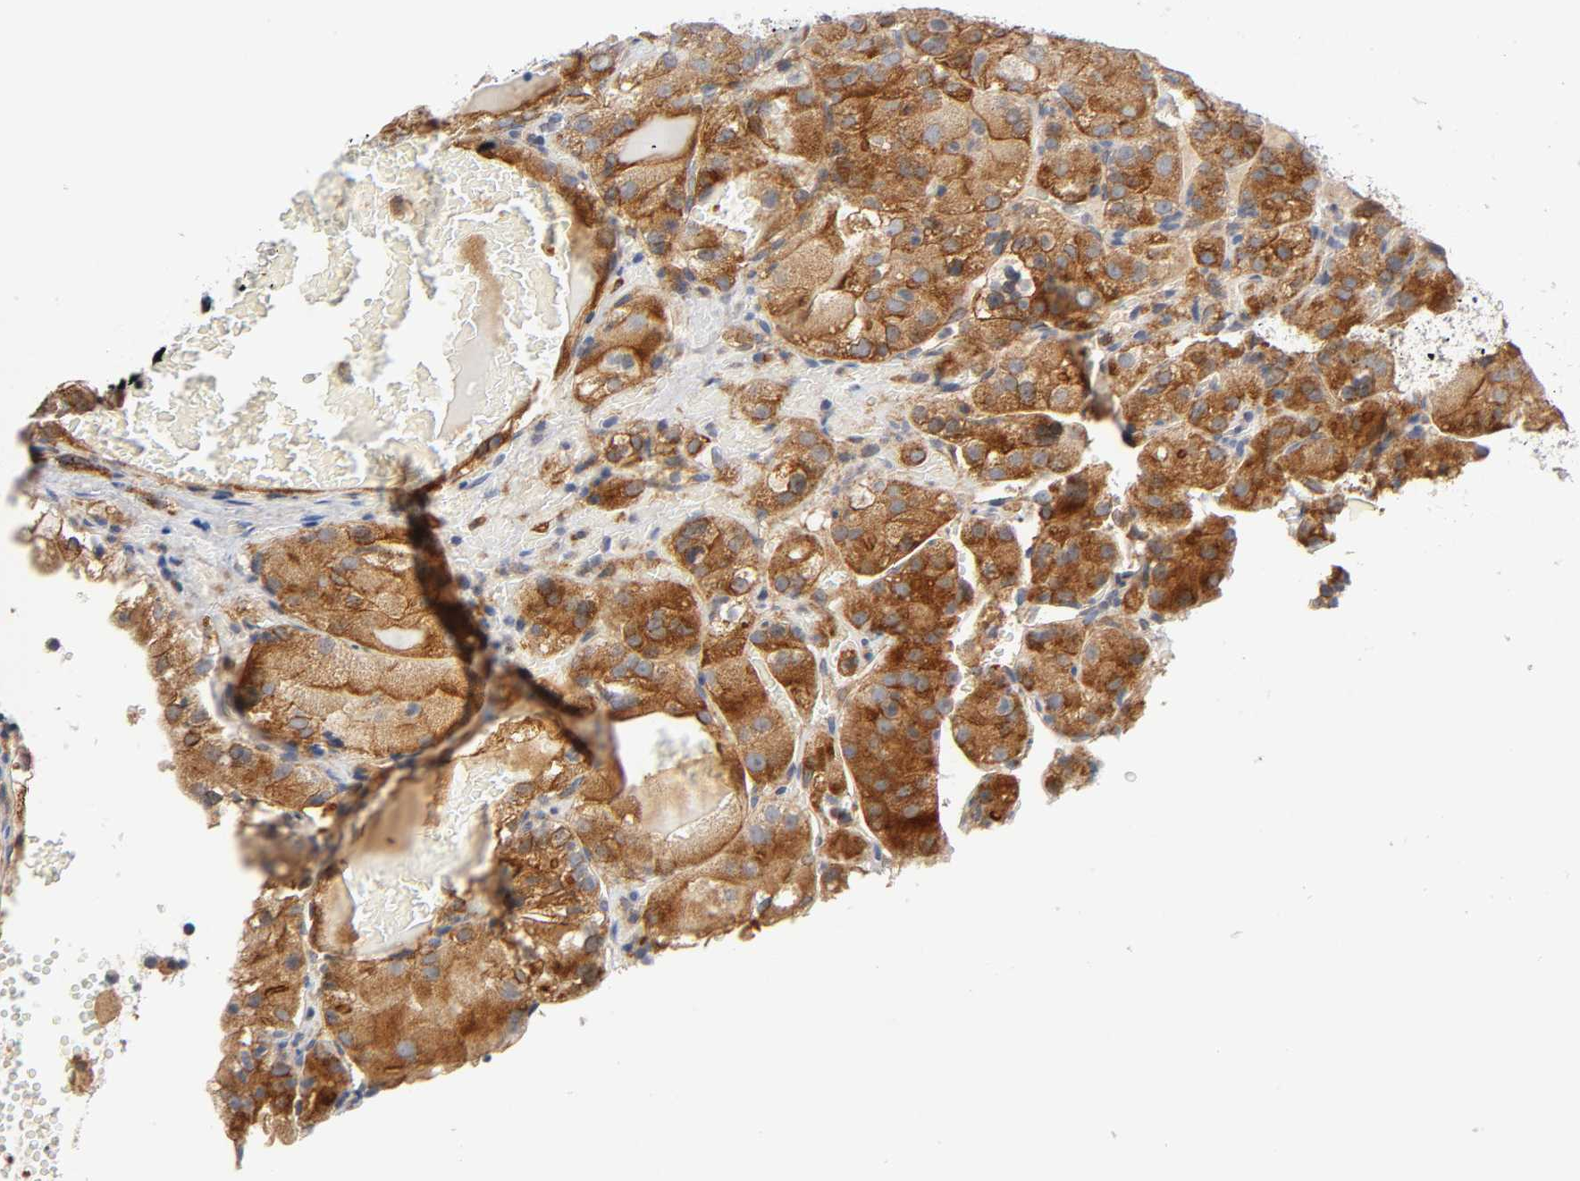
{"staining": {"intensity": "moderate", "quantity": ">75%", "location": "cytoplasmic/membranous"}, "tissue": "renal cancer", "cell_type": "Tumor cells", "image_type": "cancer", "snomed": [{"axis": "morphology", "description": "Normal tissue, NOS"}, {"axis": "morphology", "description": "Adenocarcinoma, NOS"}, {"axis": "topography", "description": "Kidney"}], "caption": "Approximately >75% of tumor cells in adenocarcinoma (renal) exhibit moderate cytoplasmic/membranous protein expression as visualized by brown immunohistochemical staining.", "gene": "CD2AP", "patient": {"sex": "male", "age": 61}}